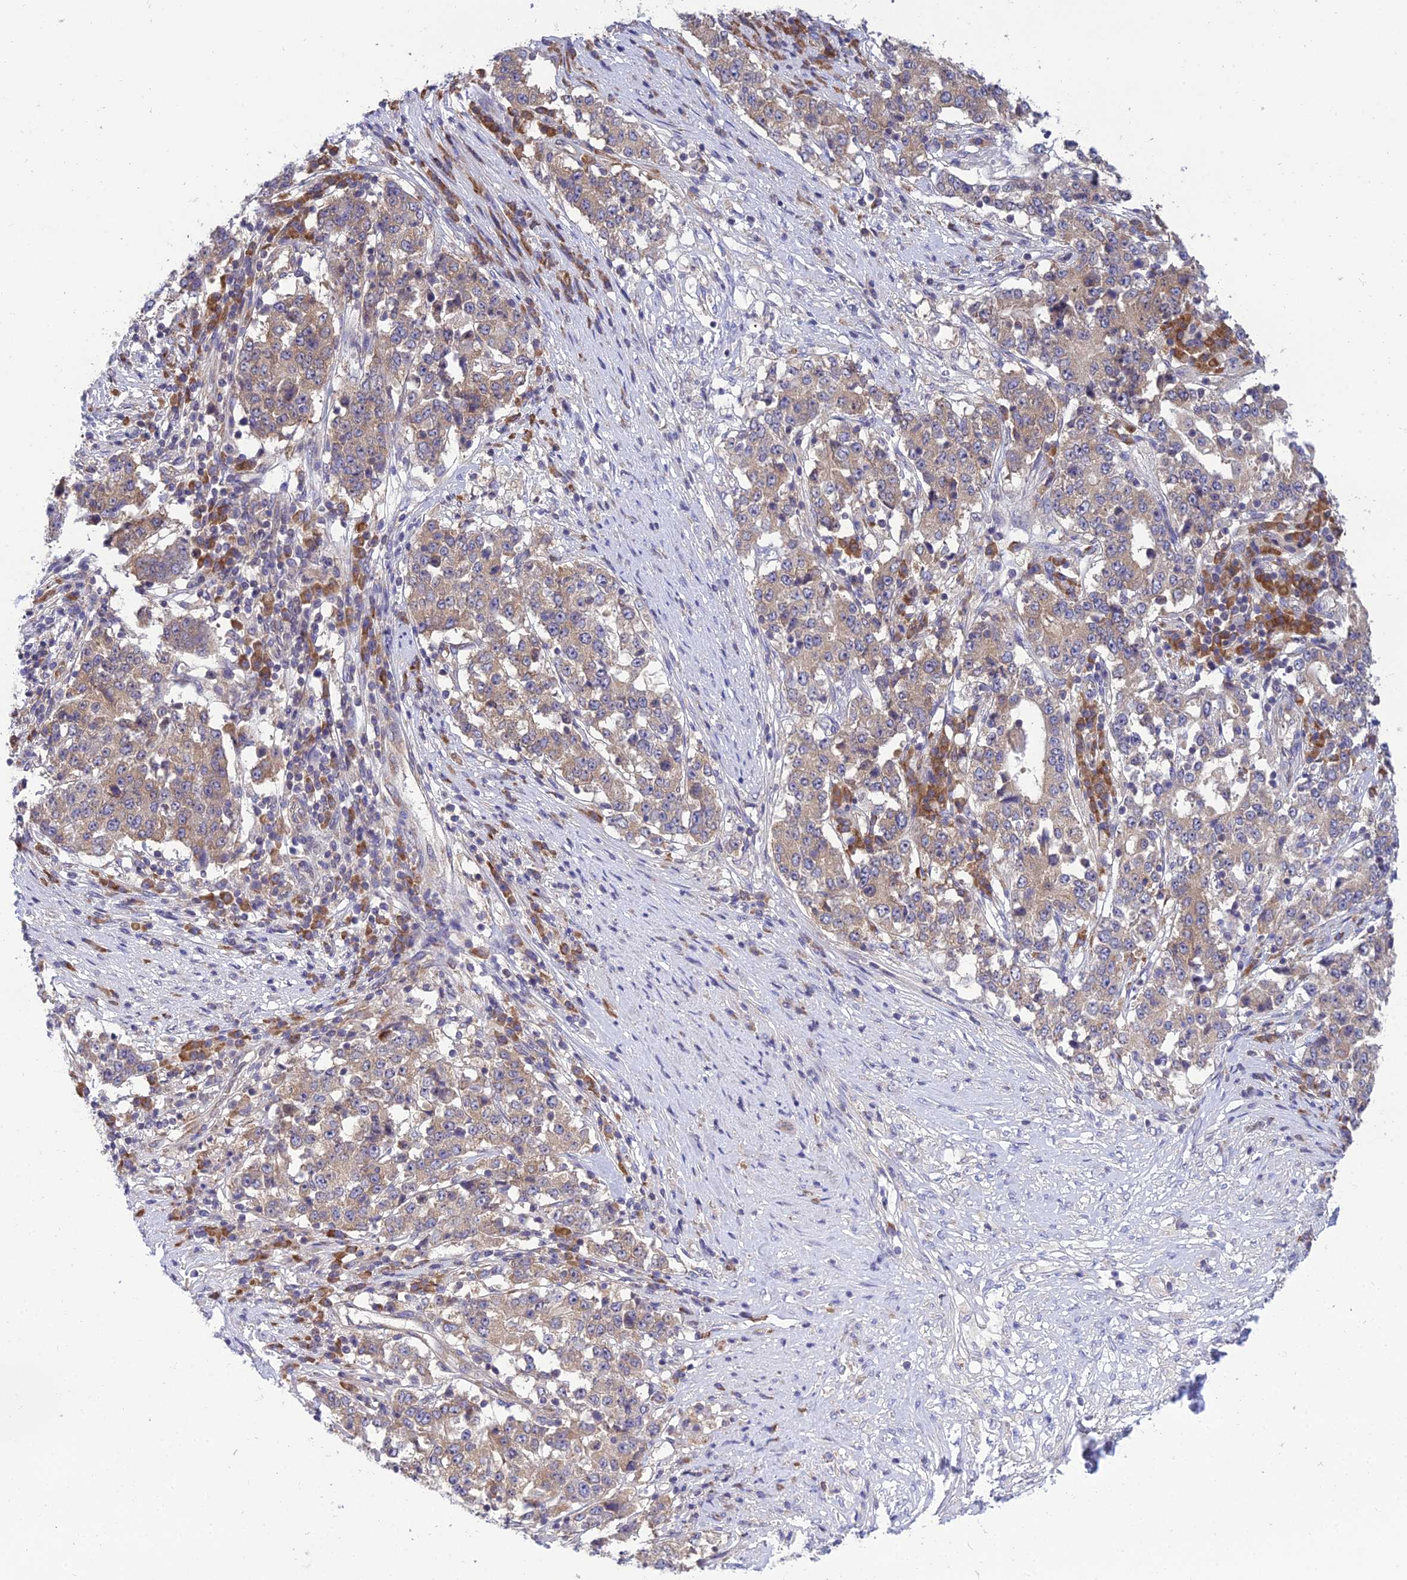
{"staining": {"intensity": "weak", "quantity": ">75%", "location": "cytoplasmic/membranous"}, "tissue": "stomach cancer", "cell_type": "Tumor cells", "image_type": "cancer", "snomed": [{"axis": "morphology", "description": "Adenocarcinoma, NOS"}, {"axis": "topography", "description": "Stomach"}], "caption": "A low amount of weak cytoplasmic/membranous positivity is seen in about >75% of tumor cells in stomach cancer (adenocarcinoma) tissue.", "gene": "CLCN7", "patient": {"sex": "male", "age": 59}}